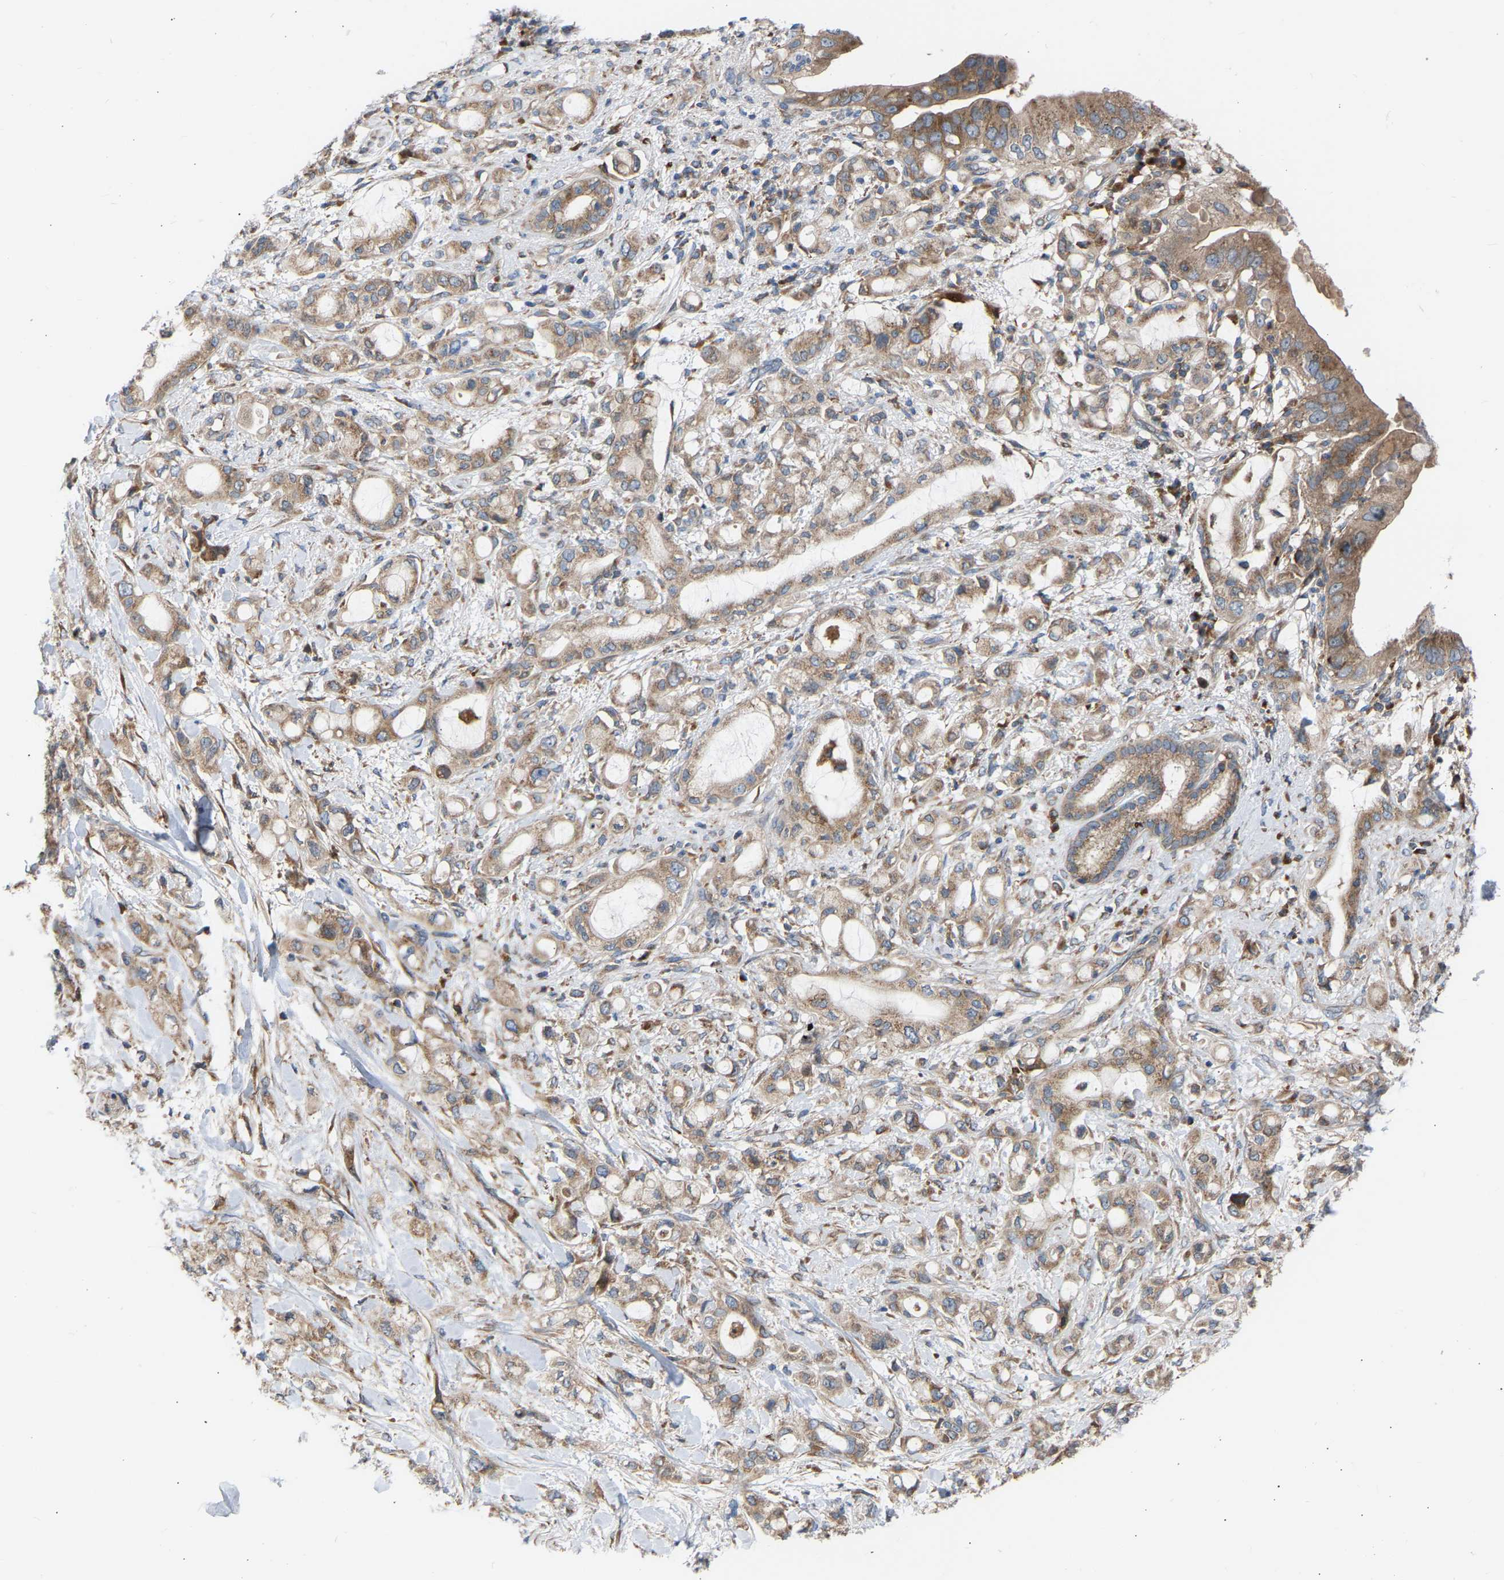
{"staining": {"intensity": "moderate", "quantity": ">75%", "location": "cytoplasmic/membranous"}, "tissue": "pancreatic cancer", "cell_type": "Tumor cells", "image_type": "cancer", "snomed": [{"axis": "morphology", "description": "Adenocarcinoma, NOS"}, {"axis": "topography", "description": "Pancreas"}], "caption": "A histopathology image showing moderate cytoplasmic/membranous expression in about >75% of tumor cells in pancreatic adenocarcinoma, as visualized by brown immunohistochemical staining.", "gene": "GCN1", "patient": {"sex": "female", "age": 56}}